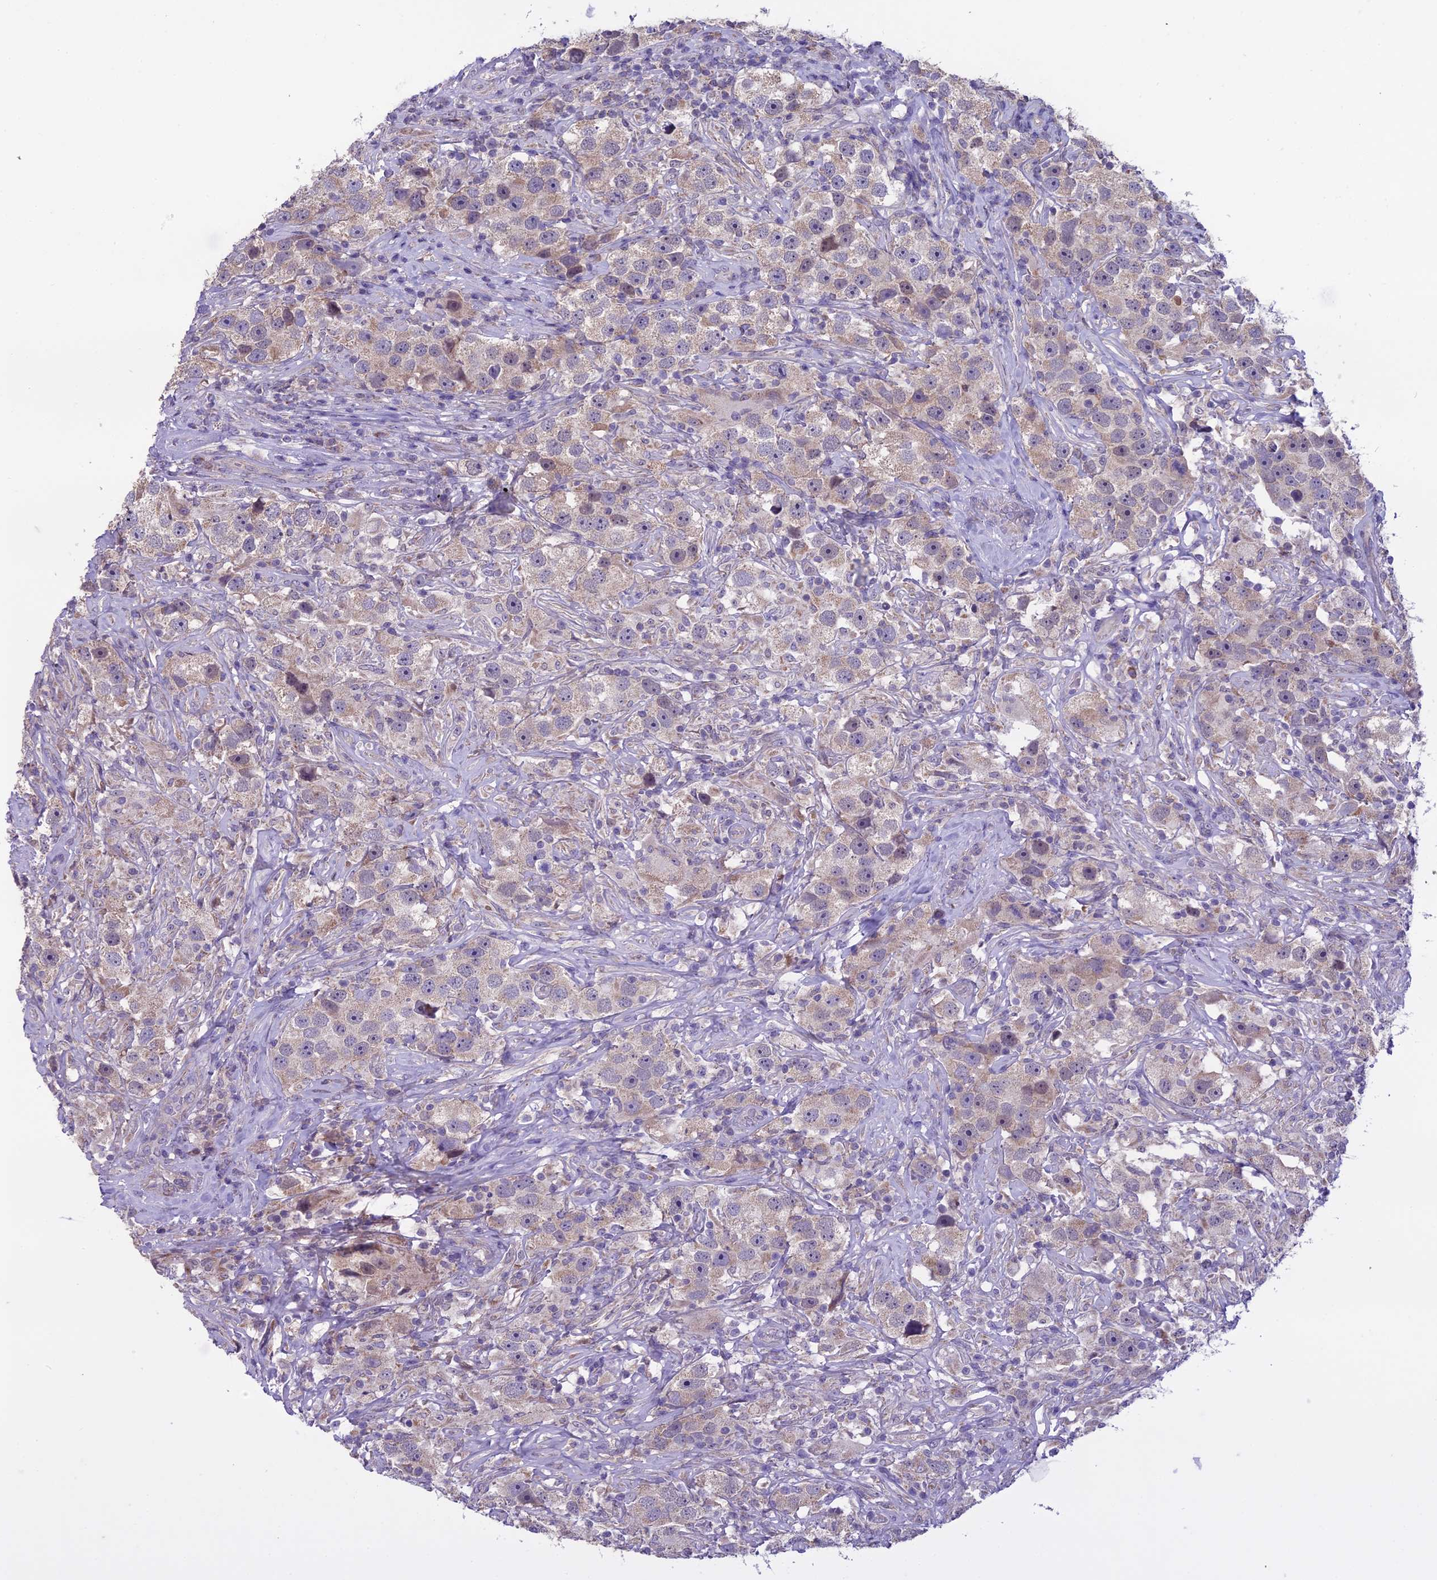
{"staining": {"intensity": "negative", "quantity": "none", "location": "none"}, "tissue": "testis cancer", "cell_type": "Tumor cells", "image_type": "cancer", "snomed": [{"axis": "morphology", "description": "Seminoma, NOS"}, {"axis": "topography", "description": "Testis"}], "caption": "Tumor cells are negative for brown protein staining in seminoma (testis).", "gene": "DUS2", "patient": {"sex": "male", "age": 49}}